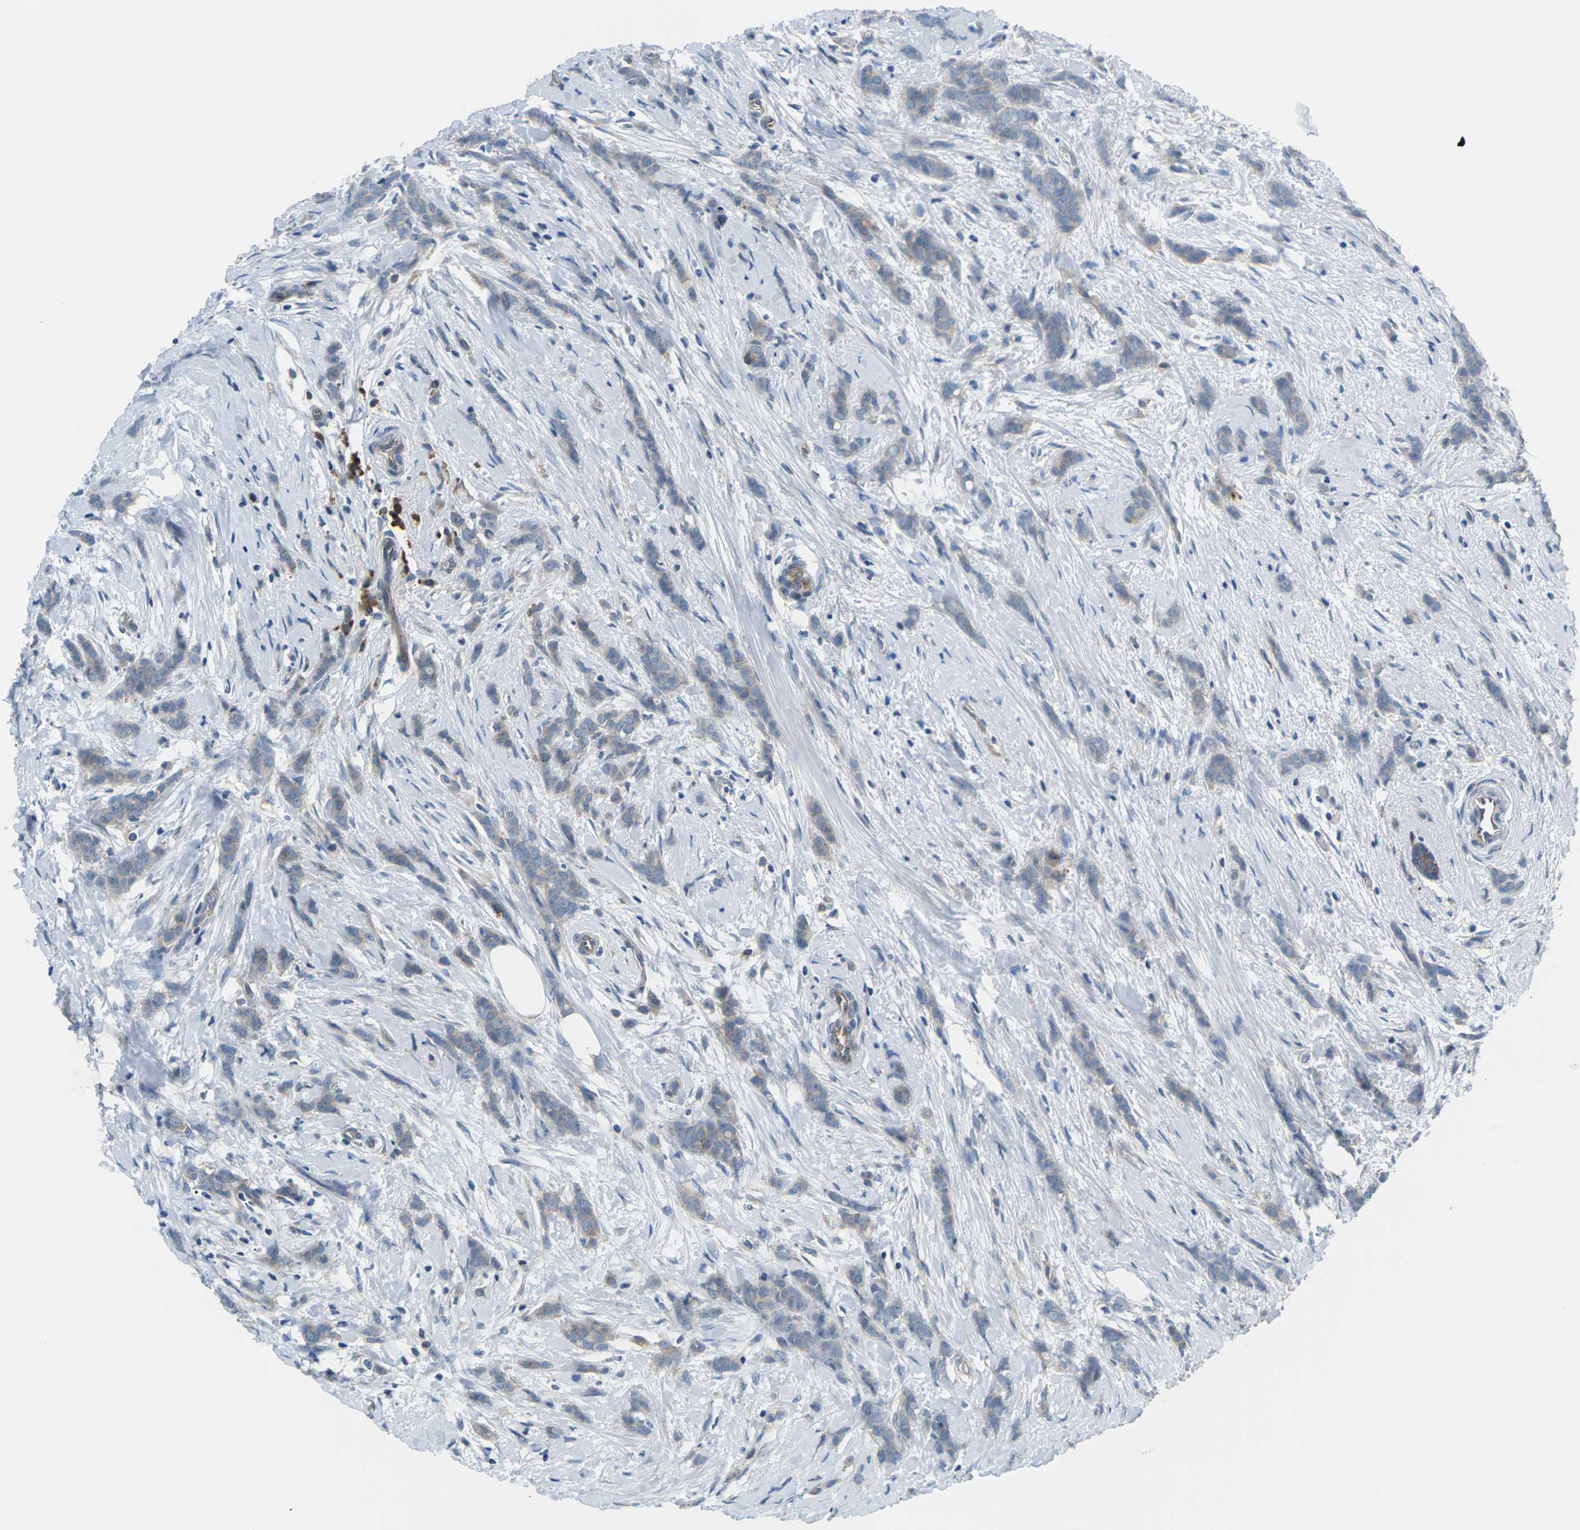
{"staining": {"intensity": "negative", "quantity": "none", "location": "none"}, "tissue": "breast cancer", "cell_type": "Tumor cells", "image_type": "cancer", "snomed": [{"axis": "morphology", "description": "Lobular carcinoma, in situ"}, {"axis": "morphology", "description": "Lobular carcinoma"}, {"axis": "topography", "description": "Breast"}], "caption": "This is an immunohistochemistry micrograph of breast lobular carcinoma in situ. There is no expression in tumor cells.", "gene": "SLC13A3", "patient": {"sex": "female", "age": 41}}